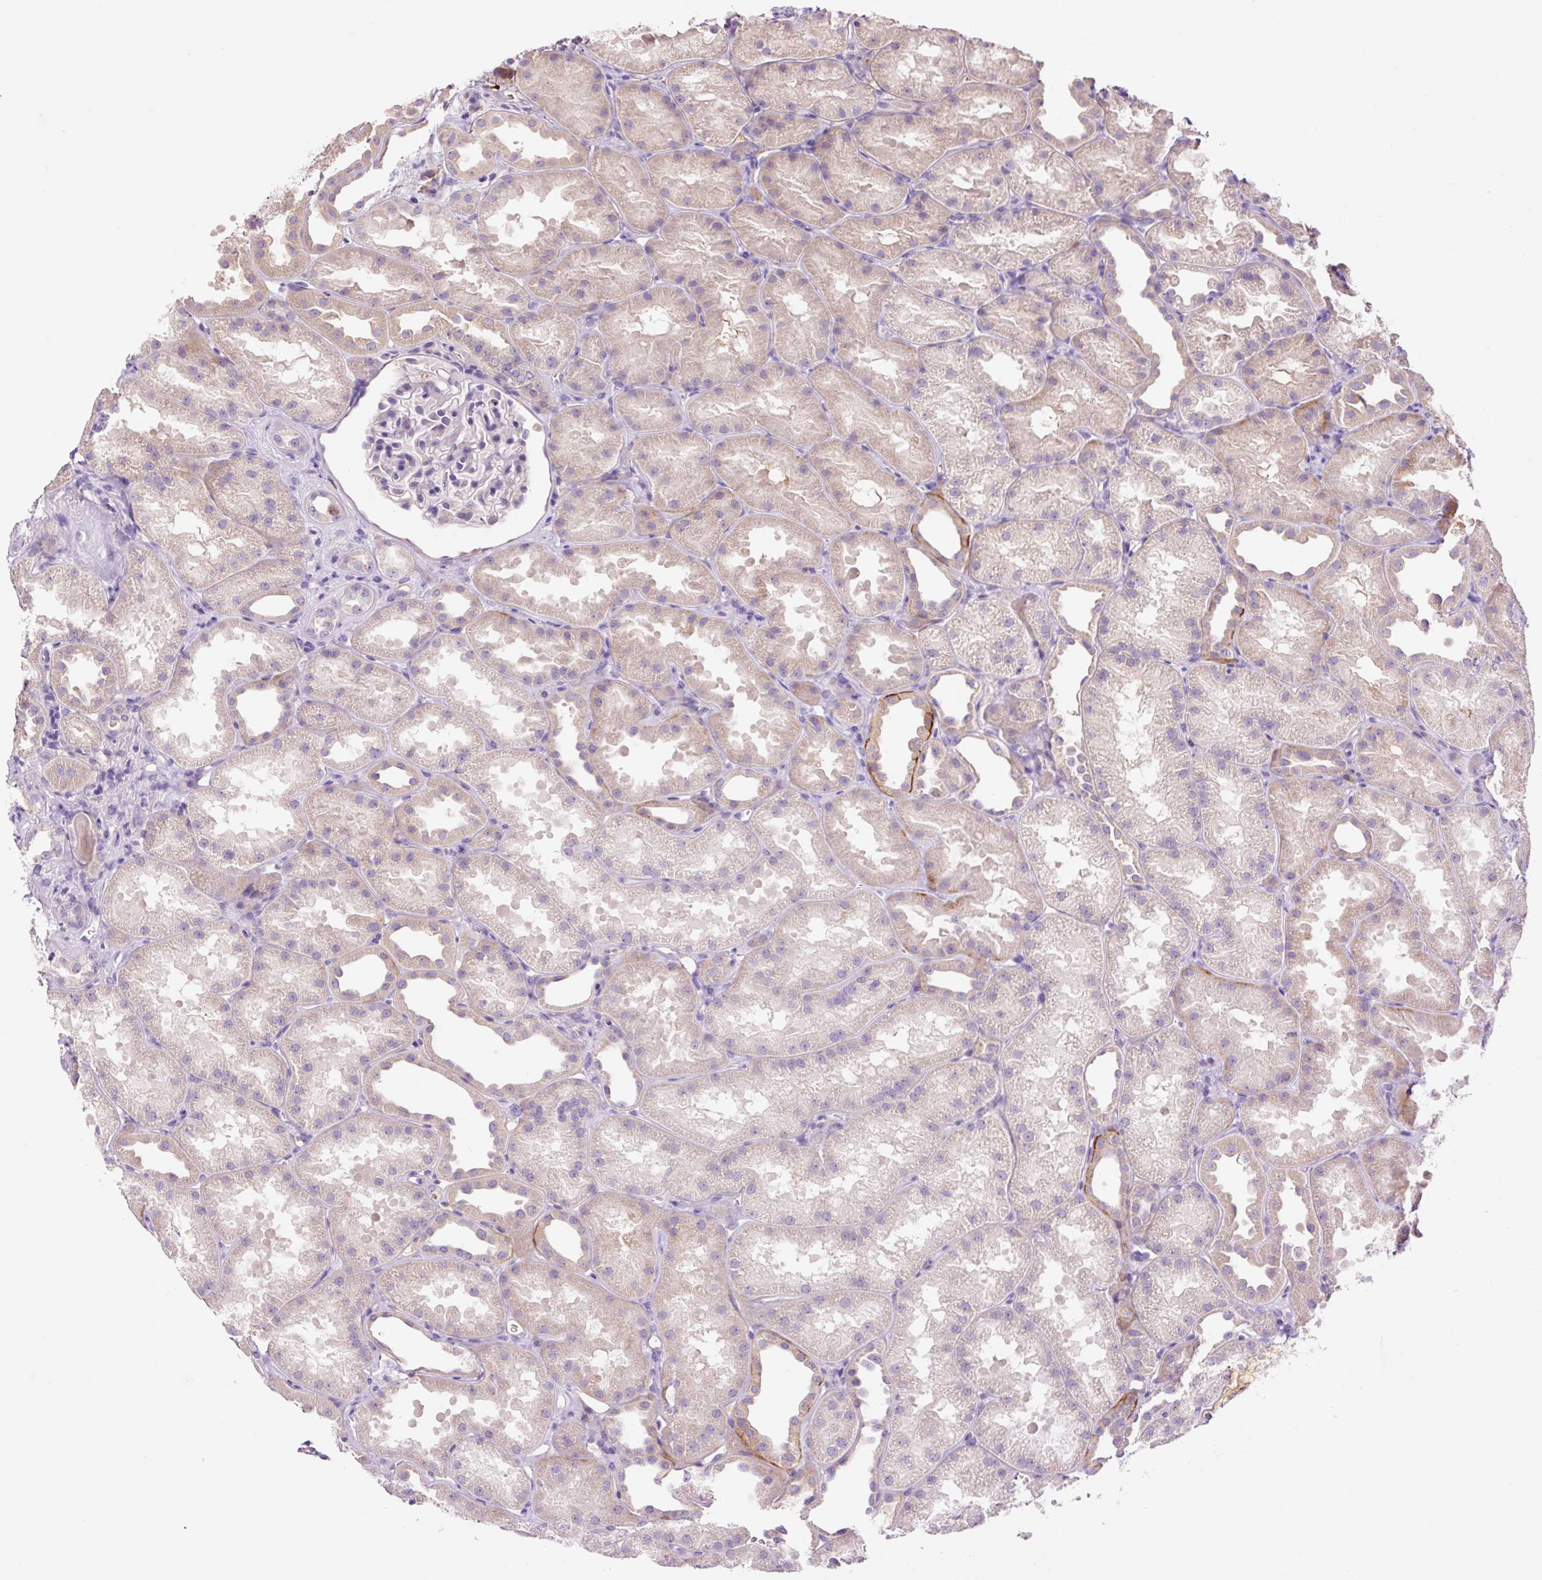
{"staining": {"intensity": "strong", "quantity": "<25%", "location": "nuclear"}, "tissue": "kidney", "cell_type": "Cells in glomeruli", "image_type": "normal", "snomed": [{"axis": "morphology", "description": "Normal tissue, NOS"}, {"axis": "topography", "description": "Kidney"}], "caption": "The image reveals a brown stain indicating the presence of a protein in the nuclear of cells in glomeruli in kidney. Nuclei are stained in blue.", "gene": "DPPA4", "patient": {"sex": "male", "age": 61}}